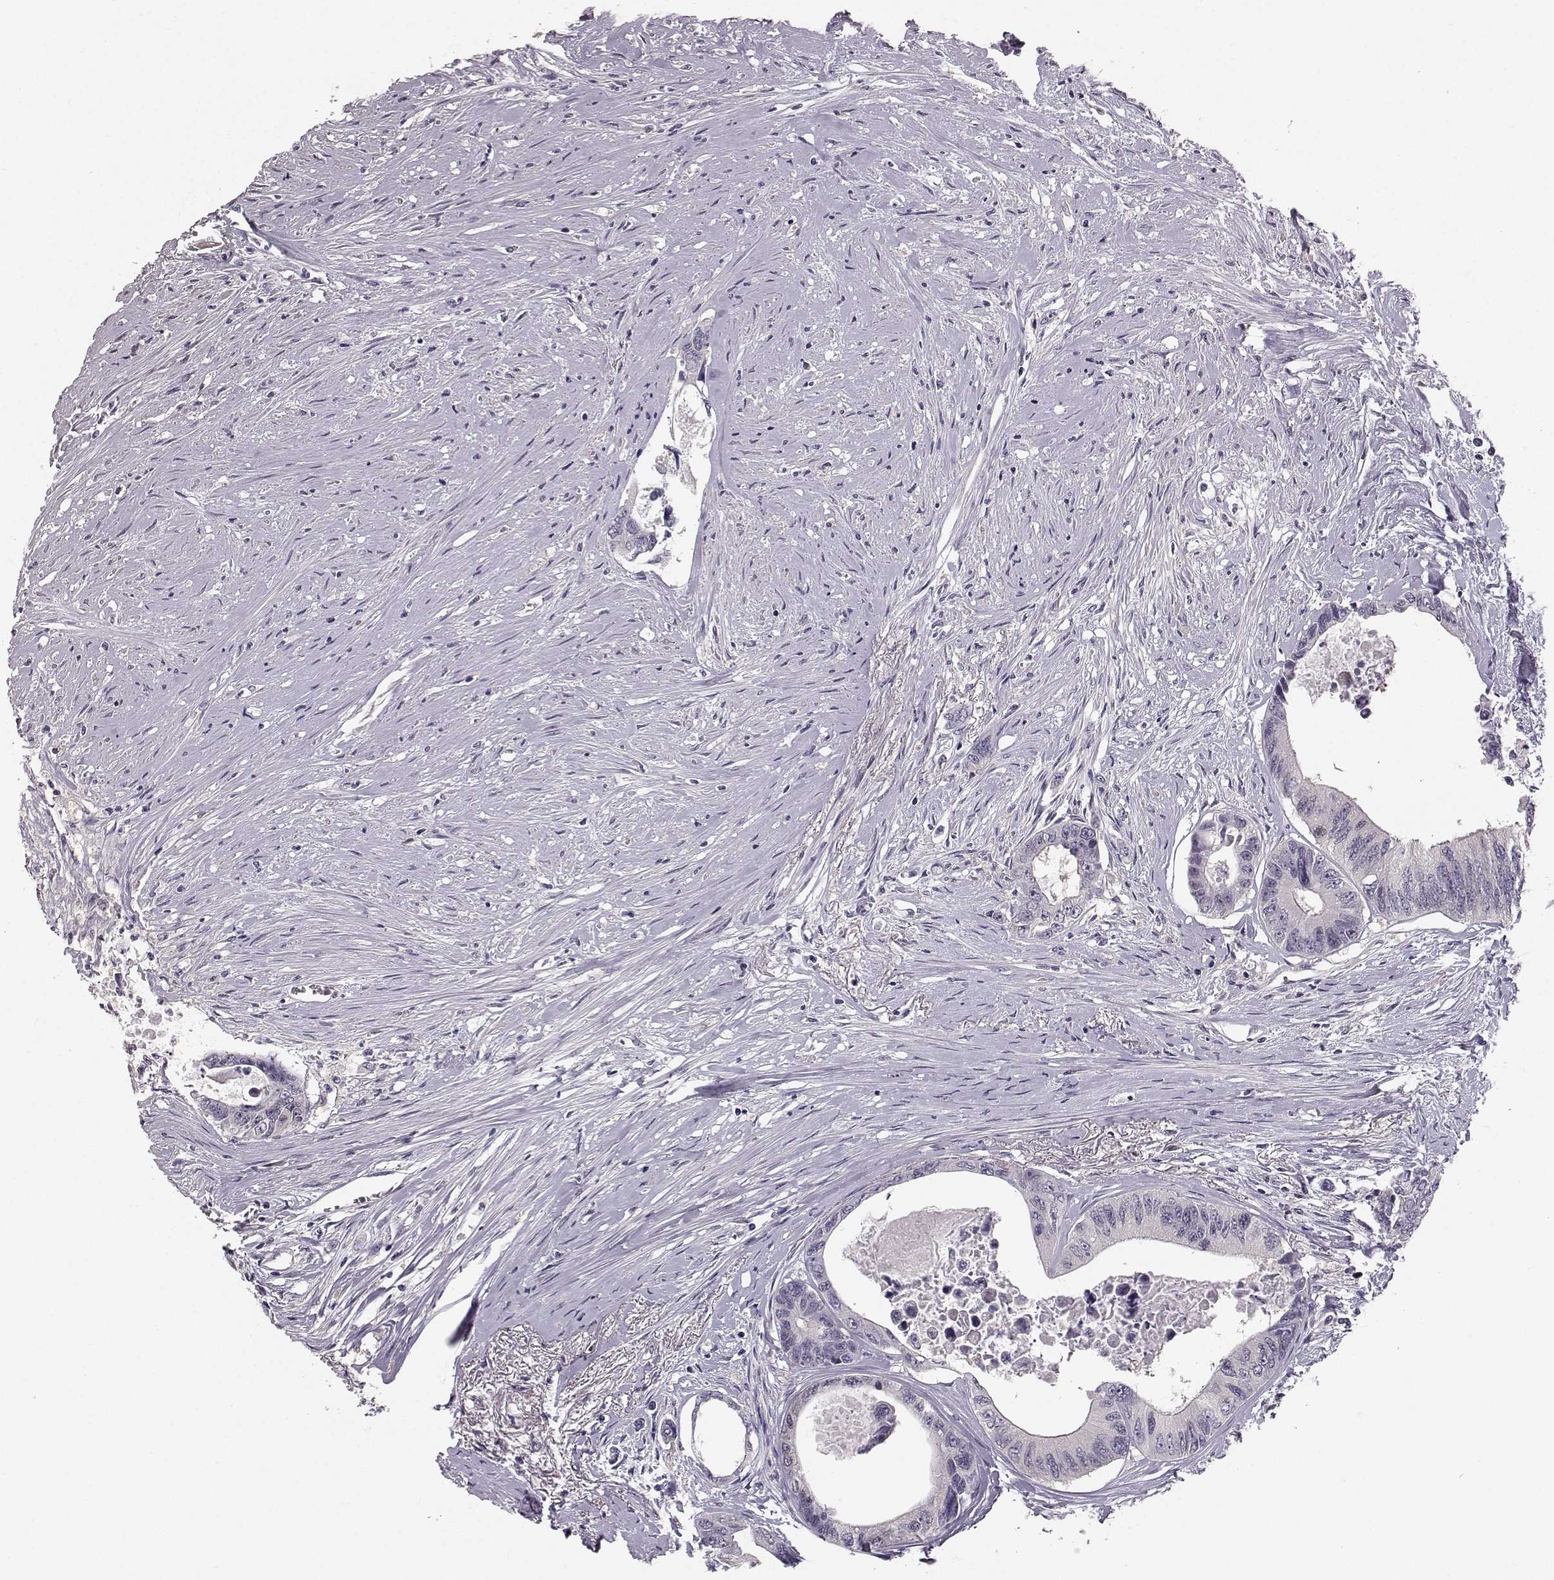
{"staining": {"intensity": "negative", "quantity": "none", "location": "none"}, "tissue": "colorectal cancer", "cell_type": "Tumor cells", "image_type": "cancer", "snomed": [{"axis": "morphology", "description": "Adenocarcinoma, NOS"}, {"axis": "topography", "description": "Rectum"}], "caption": "A histopathology image of human colorectal cancer is negative for staining in tumor cells.", "gene": "GPR50", "patient": {"sex": "male", "age": 59}}